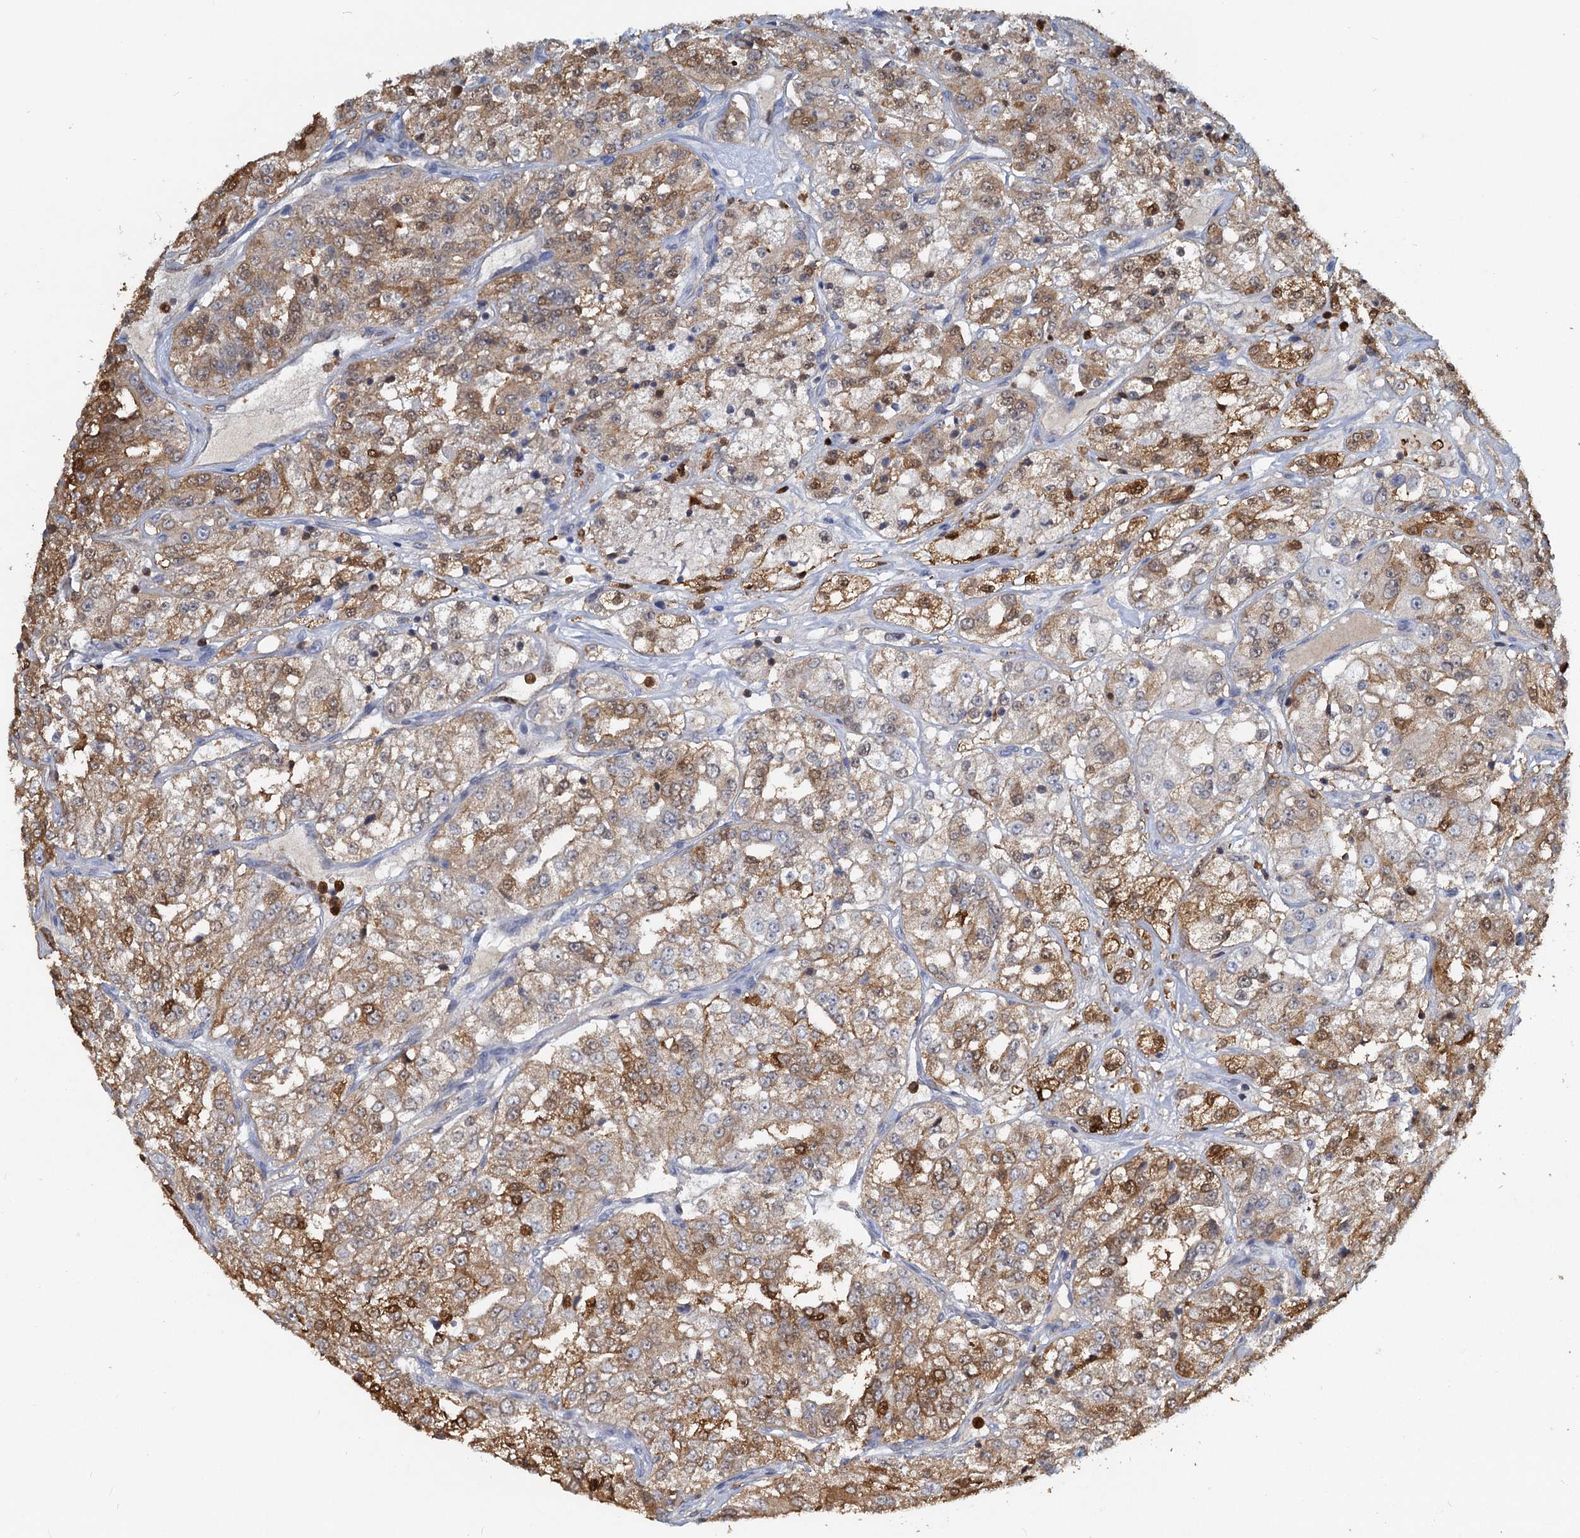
{"staining": {"intensity": "moderate", "quantity": ">75%", "location": "cytoplasmic/membranous,nuclear"}, "tissue": "renal cancer", "cell_type": "Tumor cells", "image_type": "cancer", "snomed": [{"axis": "morphology", "description": "Adenocarcinoma, NOS"}, {"axis": "topography", "description": "Kidney"}], "caption": "Immunohistochemistry of human renal cancer shows medium levels of moderate cytoplasmic/membranous and nuclear expression in about >75% of tumor cells. (DAB = brown stain, brightfield microscopy at high magnification).", "gene": "S100A6", "patient": {"sex": "female", "age": 63}}